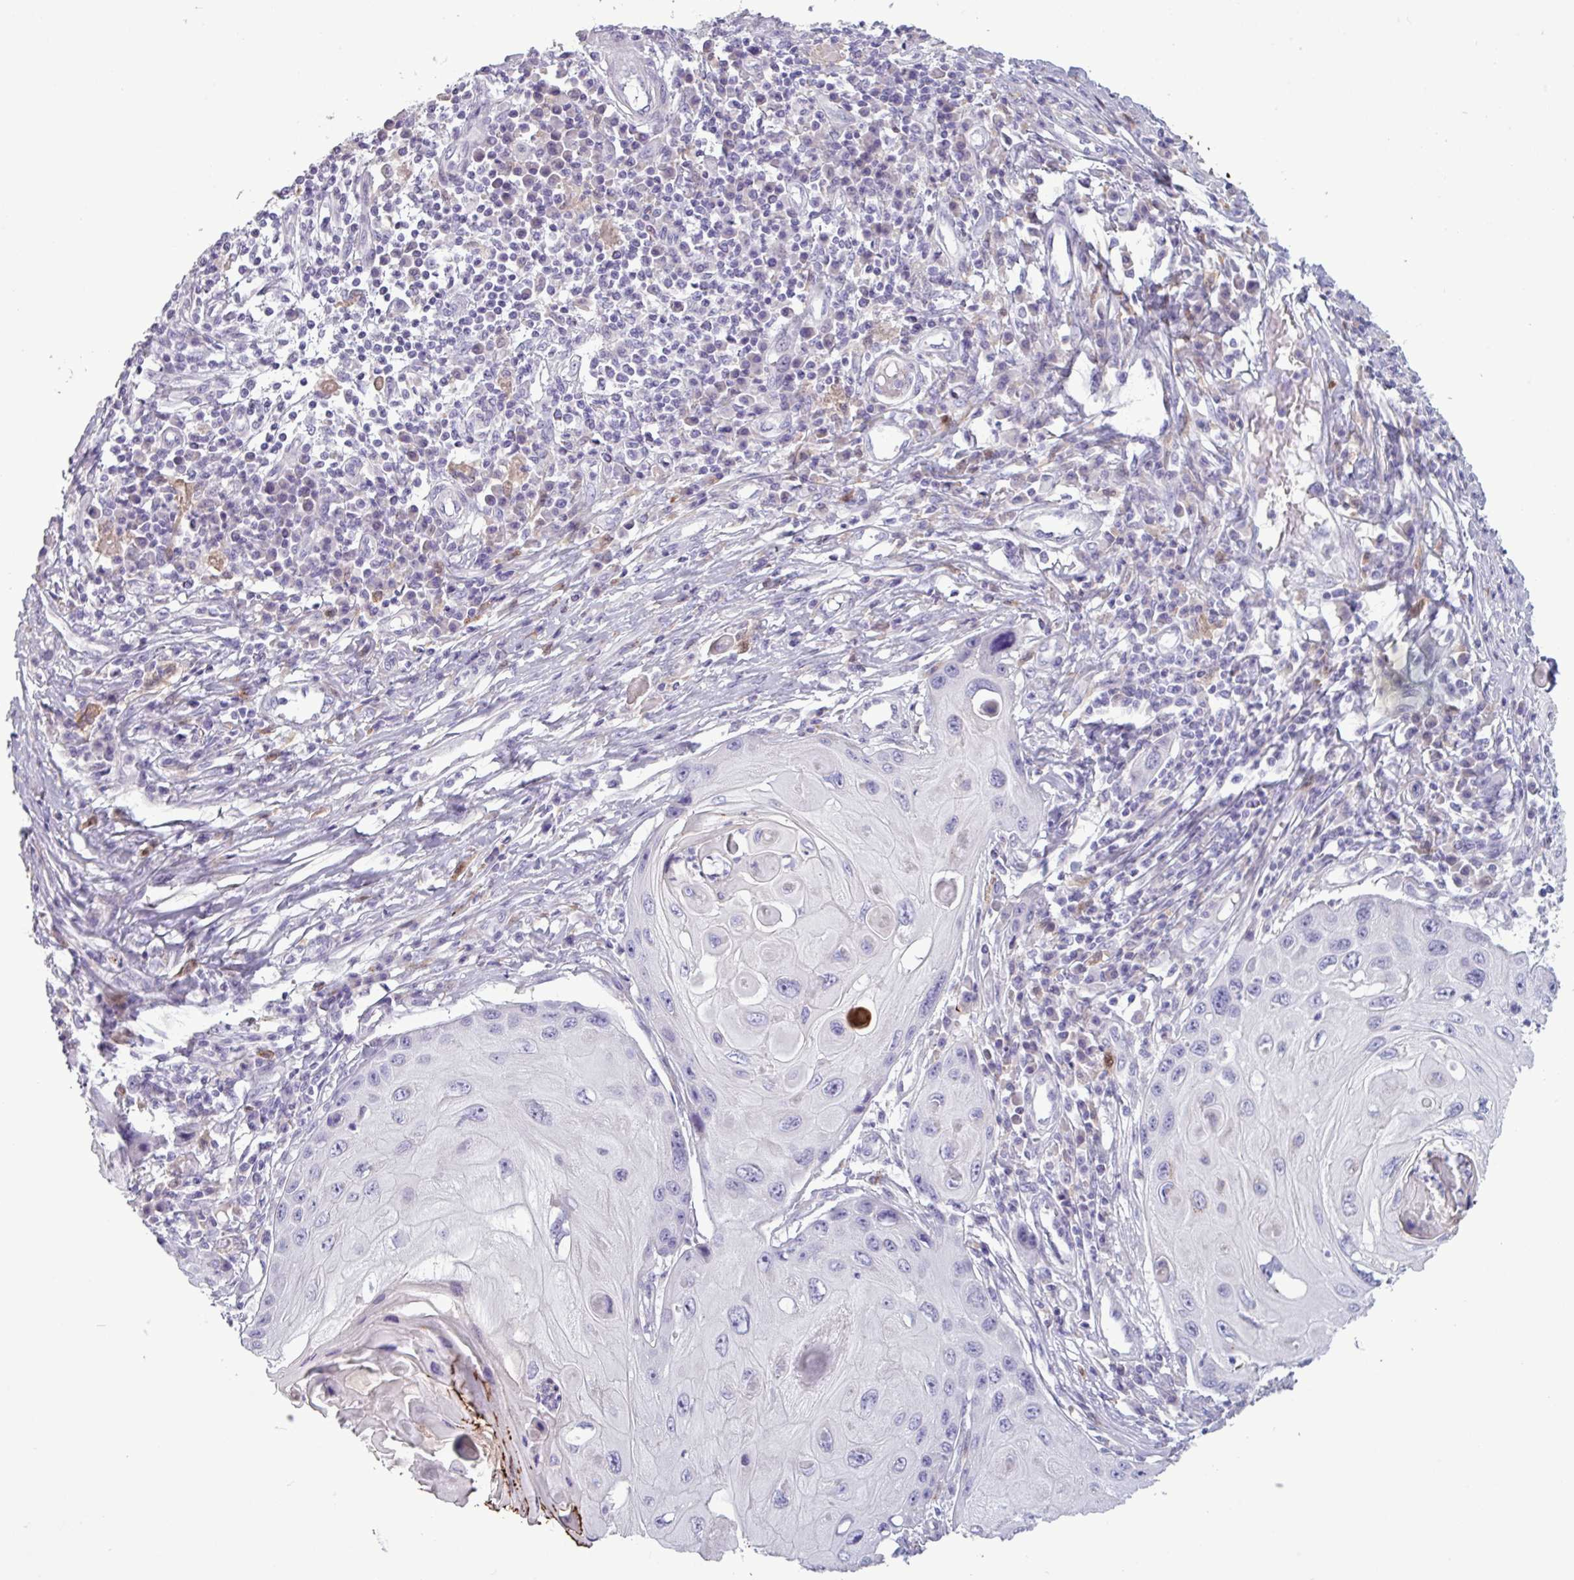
{"staining": {"intensity": "negative", "quantity": "none", "location": "none"}, "tissue": "skin cancer", "cell_type": "Tumor cells", "image_type": "cancer", "snomed": [{"axis": "morphology", "description": "Squamous cell carcinoma, NOS"}, {"axis": "topography", "description": "Skin"}, {"axis": "topography", "description": "Vulva"}], "caption": "Immunohistochemistry (IHC) micrograph of human skin cancer stained for a protein (brown), which shows no staining in tumor cells.", "gene": "C4B", "patient": {"sex": "female", "age": 44}}